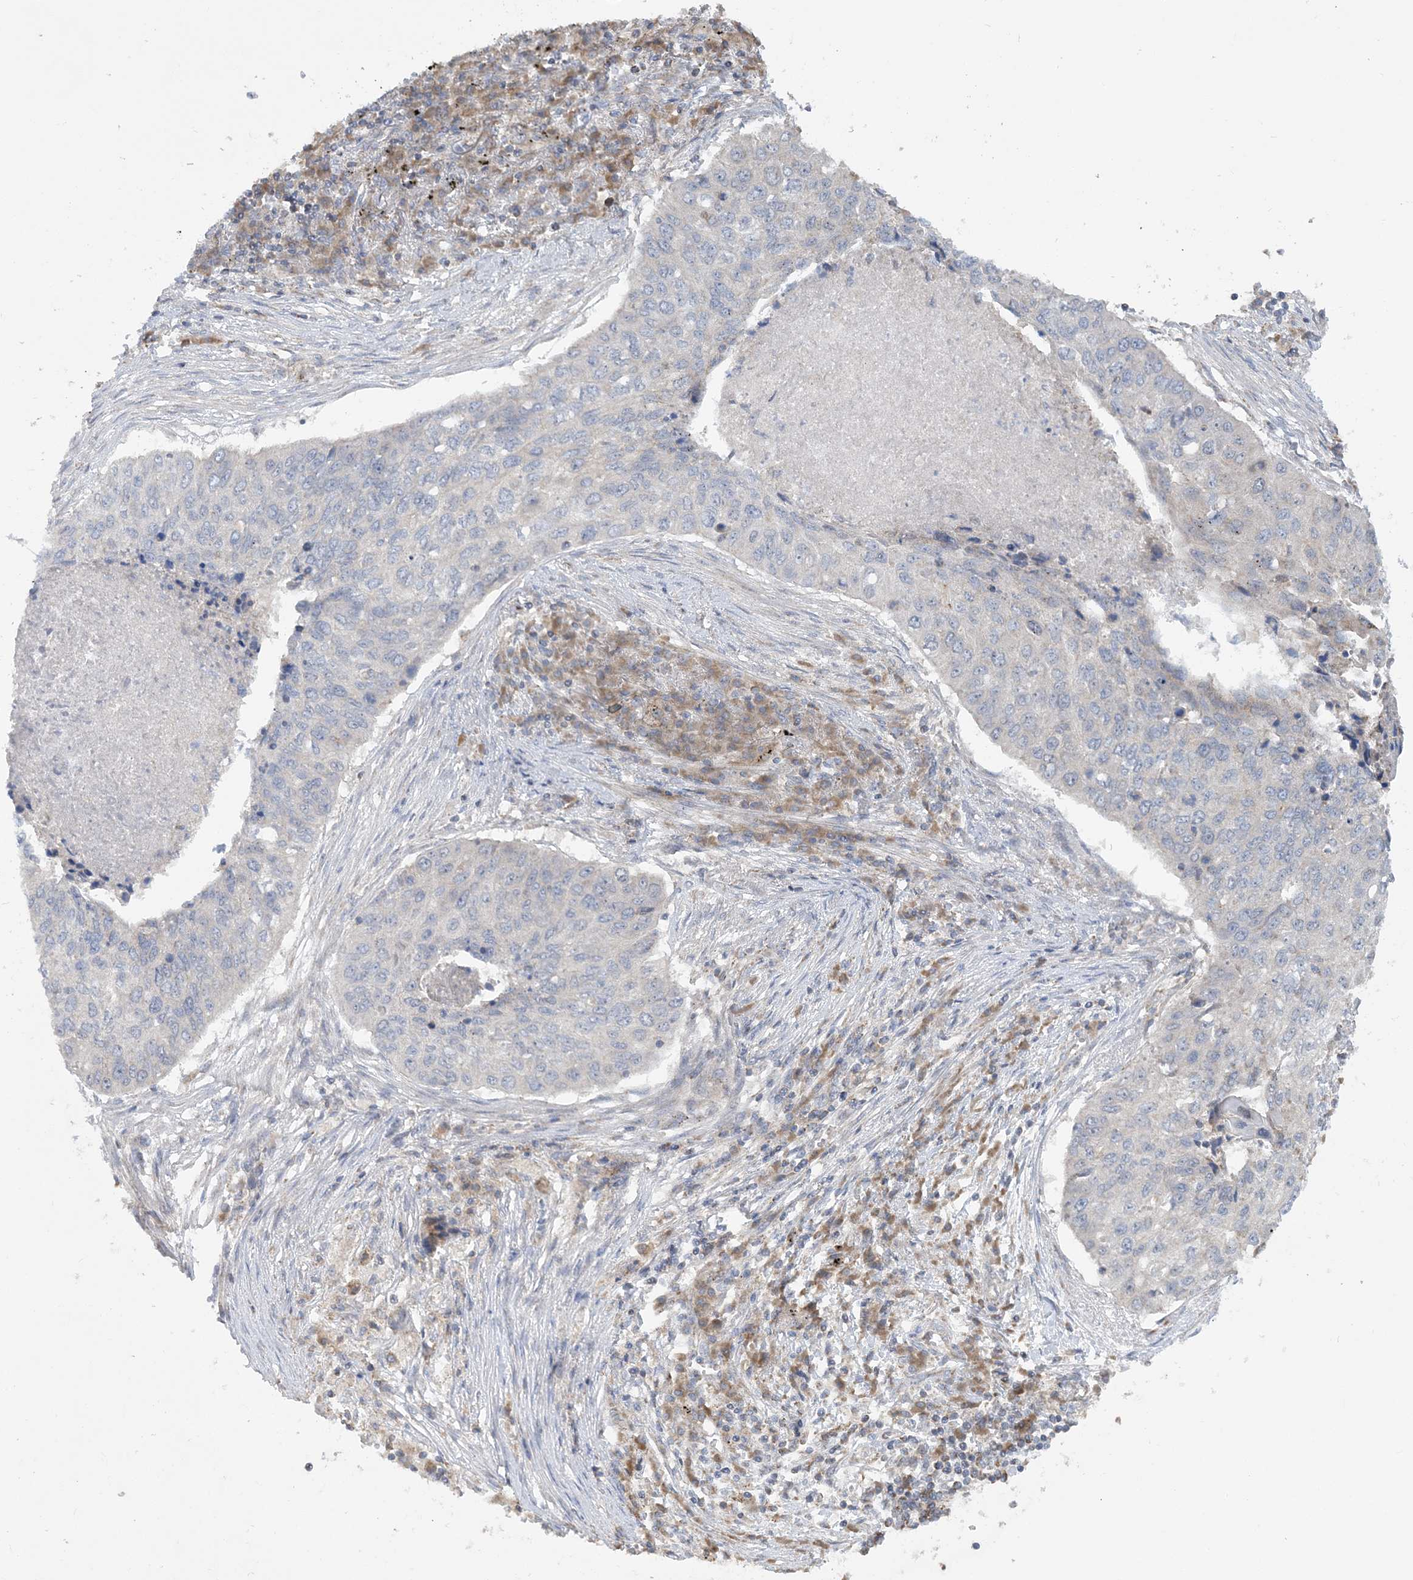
{"staining": {"intensity": "negative", "quantity": "none", "location": "none"}, "tissue": "lung cancer", "cell_type": "Tumor cells", "image_type": "cancer", "snomed": [{"axis": "morphology", "description": "Squamous cell carcinoma, NOS"}, {"axis": "topography", "description": "Lung"}], "caption": "High magnification brightfield microscopy of squamous cell carcinoma (lung) stained with DAB (3,3'-diaminobenzidine) (brown) and counterstained with hematoxylin (blue): tumor cells show no significant positivity.", "gene": "MMADHC", "patient": {"sex": "female", "age": 63}}